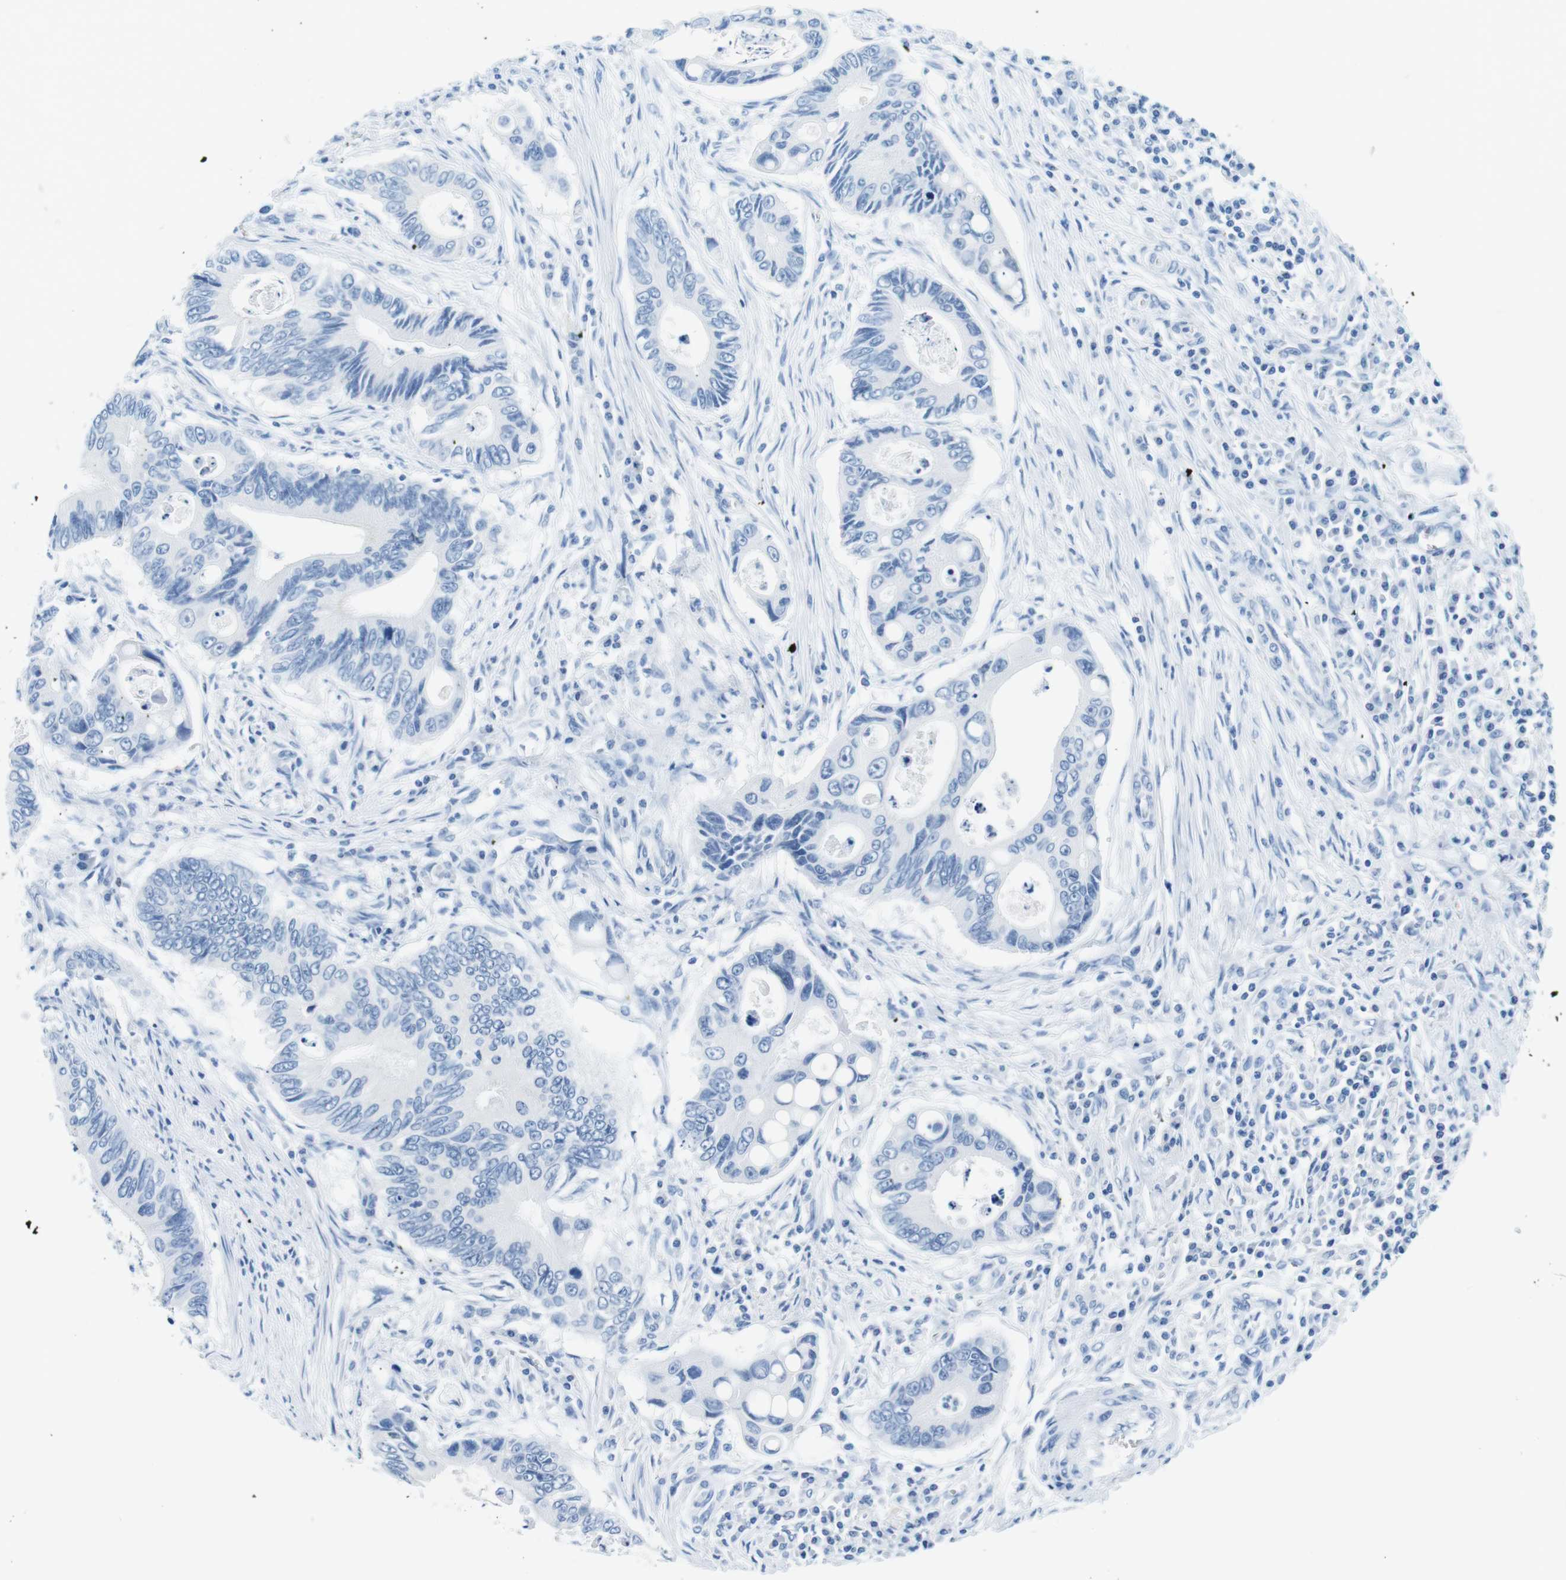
{"staining": {"intensity": "negative", "quantity": "none", "location": "none"}, "tissue": "colorectal cancer", "cell_type": "Tumor cells", "image_type": "cancer", "snomed": [{"axis": "morphology", "description": "Inflammation, NOS"}, {"axis": "morphology", "description": "Adenocarcinoma, NOS"}, {"axis": "topography", "description": "Colon"}], "caption": "The photomicrograph reveals no significant positivity in tumor cells of adenocarcinoma (colorectal).", "gene": "TFAP2C", "patient": {"sex": "male", "age": 72}}